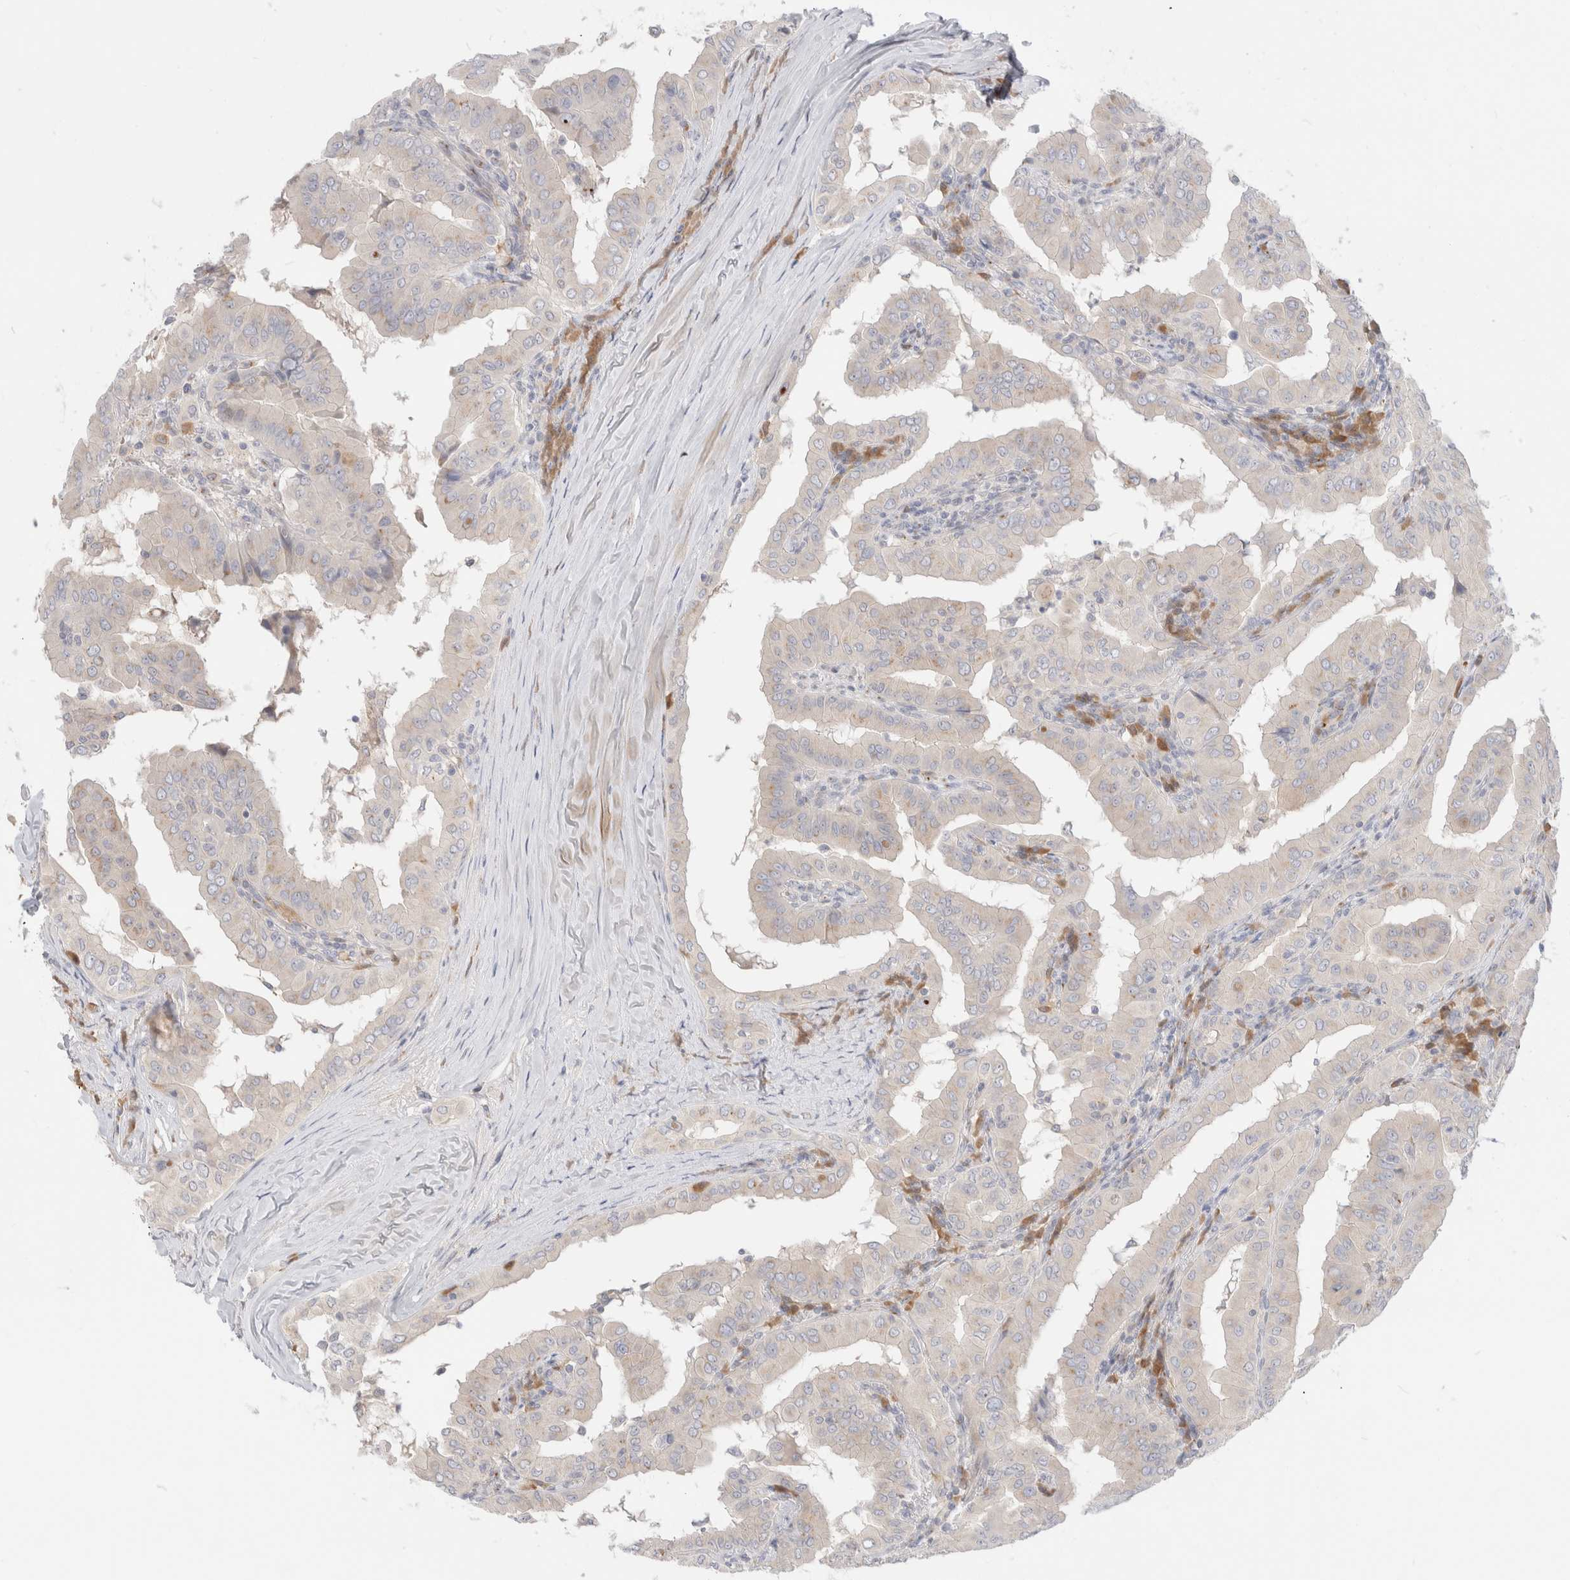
{"staining": {"intensity": "negative", "quantity": "none", "location": "none"}, "tissue": "thyroid cancer", "cell_type": "Tumor cells", "image_type": "cancer", "snomed": [{"axis": "morphology", "description": "Papillary adenocarcinoma, NOS"}, {"axis": "topography", "description": "Thyroid gland"}], "caption": "High power microscopy micrograph of an immunohistochemistry (IHC) image of papillary adenocarcinoma (thyroid), revealing no significant staining in tumor cells.", "gene": "EFCAB13", "patient": {"sex": "male", "age": 33}}